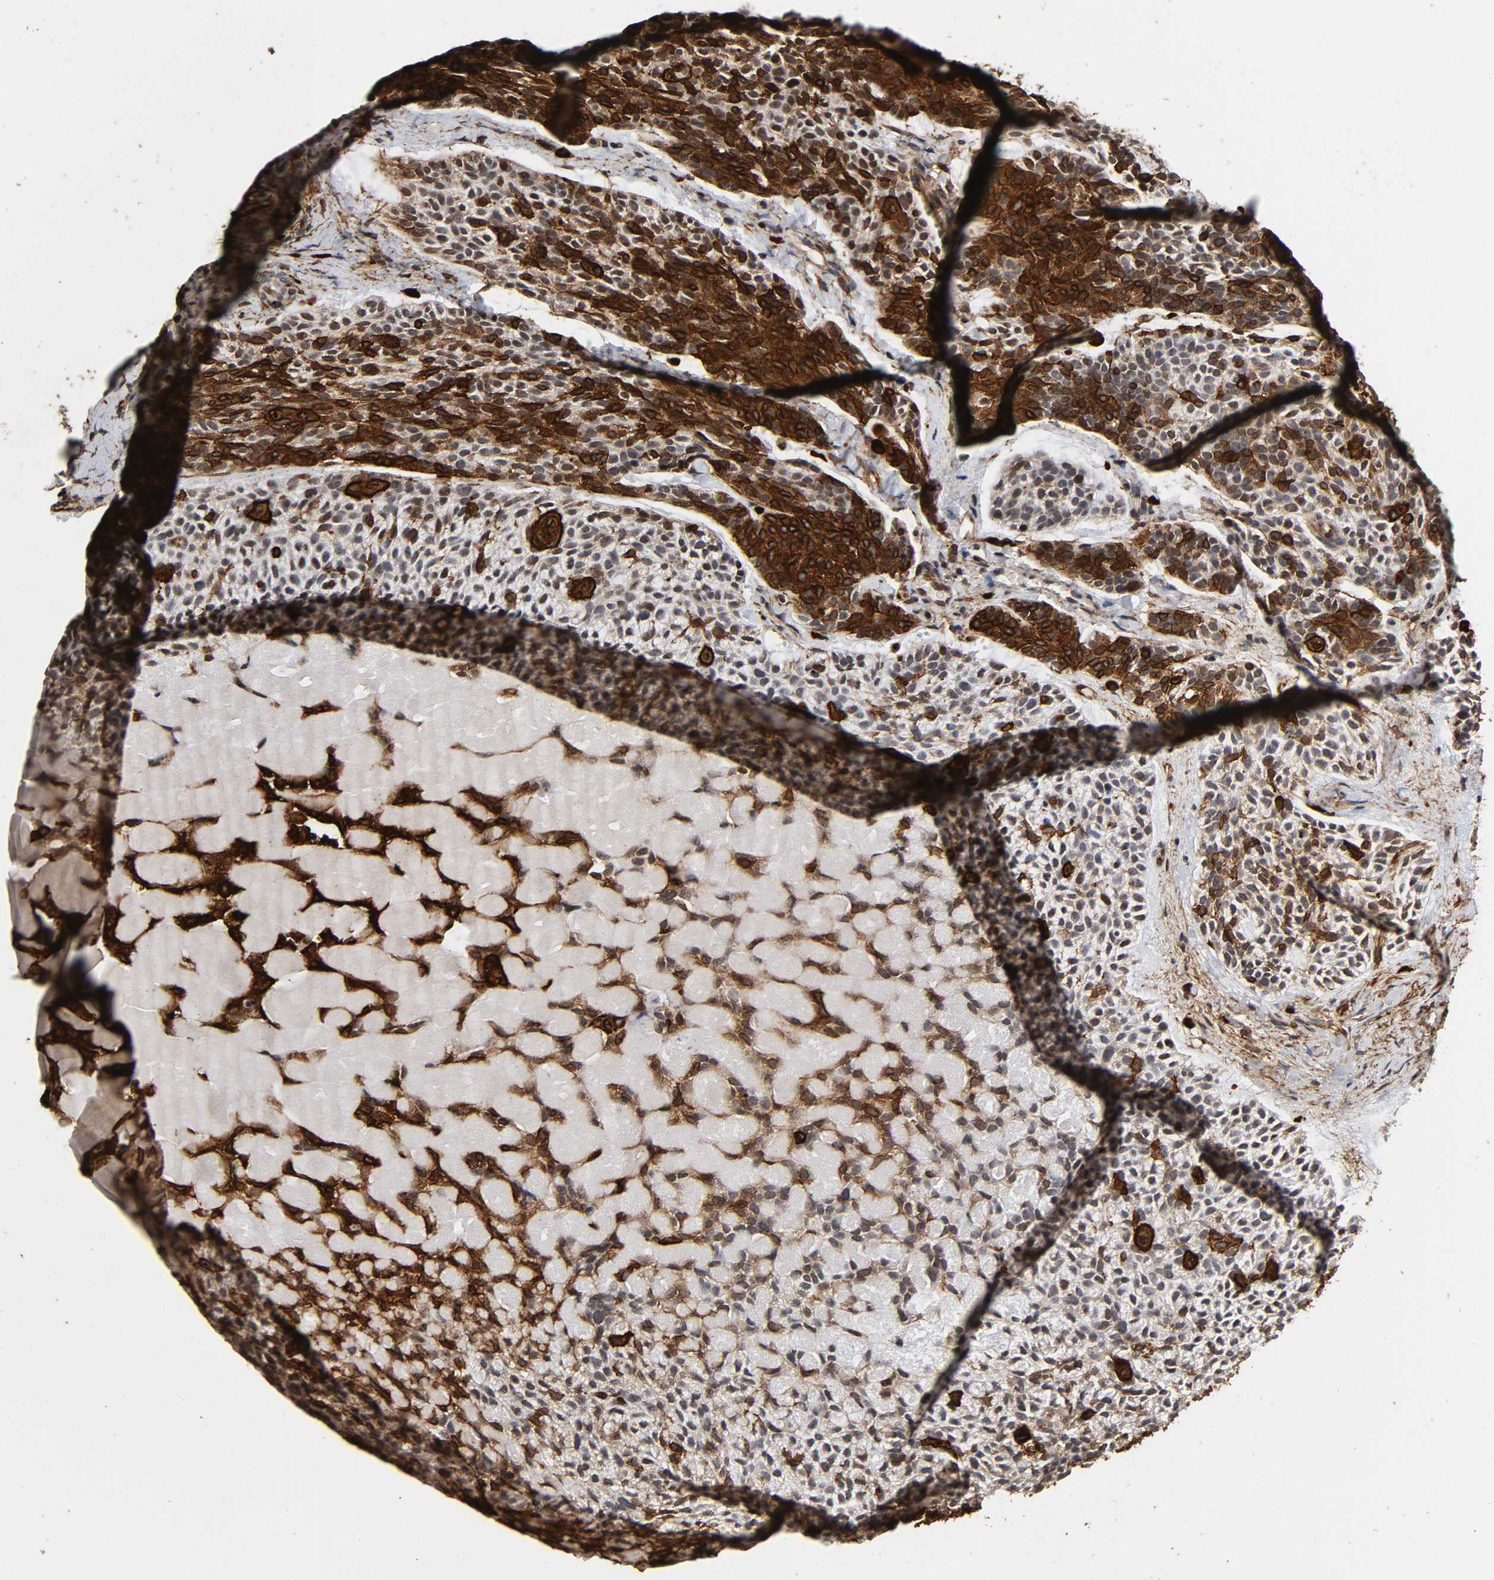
{"staining": {"intensity": "strong", "quantity": ">75%", "location": "cytoplasmic/membranous"}, "tissue": "skin cancer", "cell_type": "Tumor cells", "image_type": "cancer", "snomed": [{"axis": "morphology", "description": "Normal tissue, NOS"}, {"axis": "morphology", "description": "Basal cell carcinoma"}, {"axis": "topography", "description": "Skin"}], "caption": "Immunohistochemical staining of skin cancer (basal cell carcinoma) reveals strong cytoplasmic/membranous protein staining in about >75% of tumor cells.", "gene": "AHNAK2", "patient": {"sex": "female", "age": 70}}